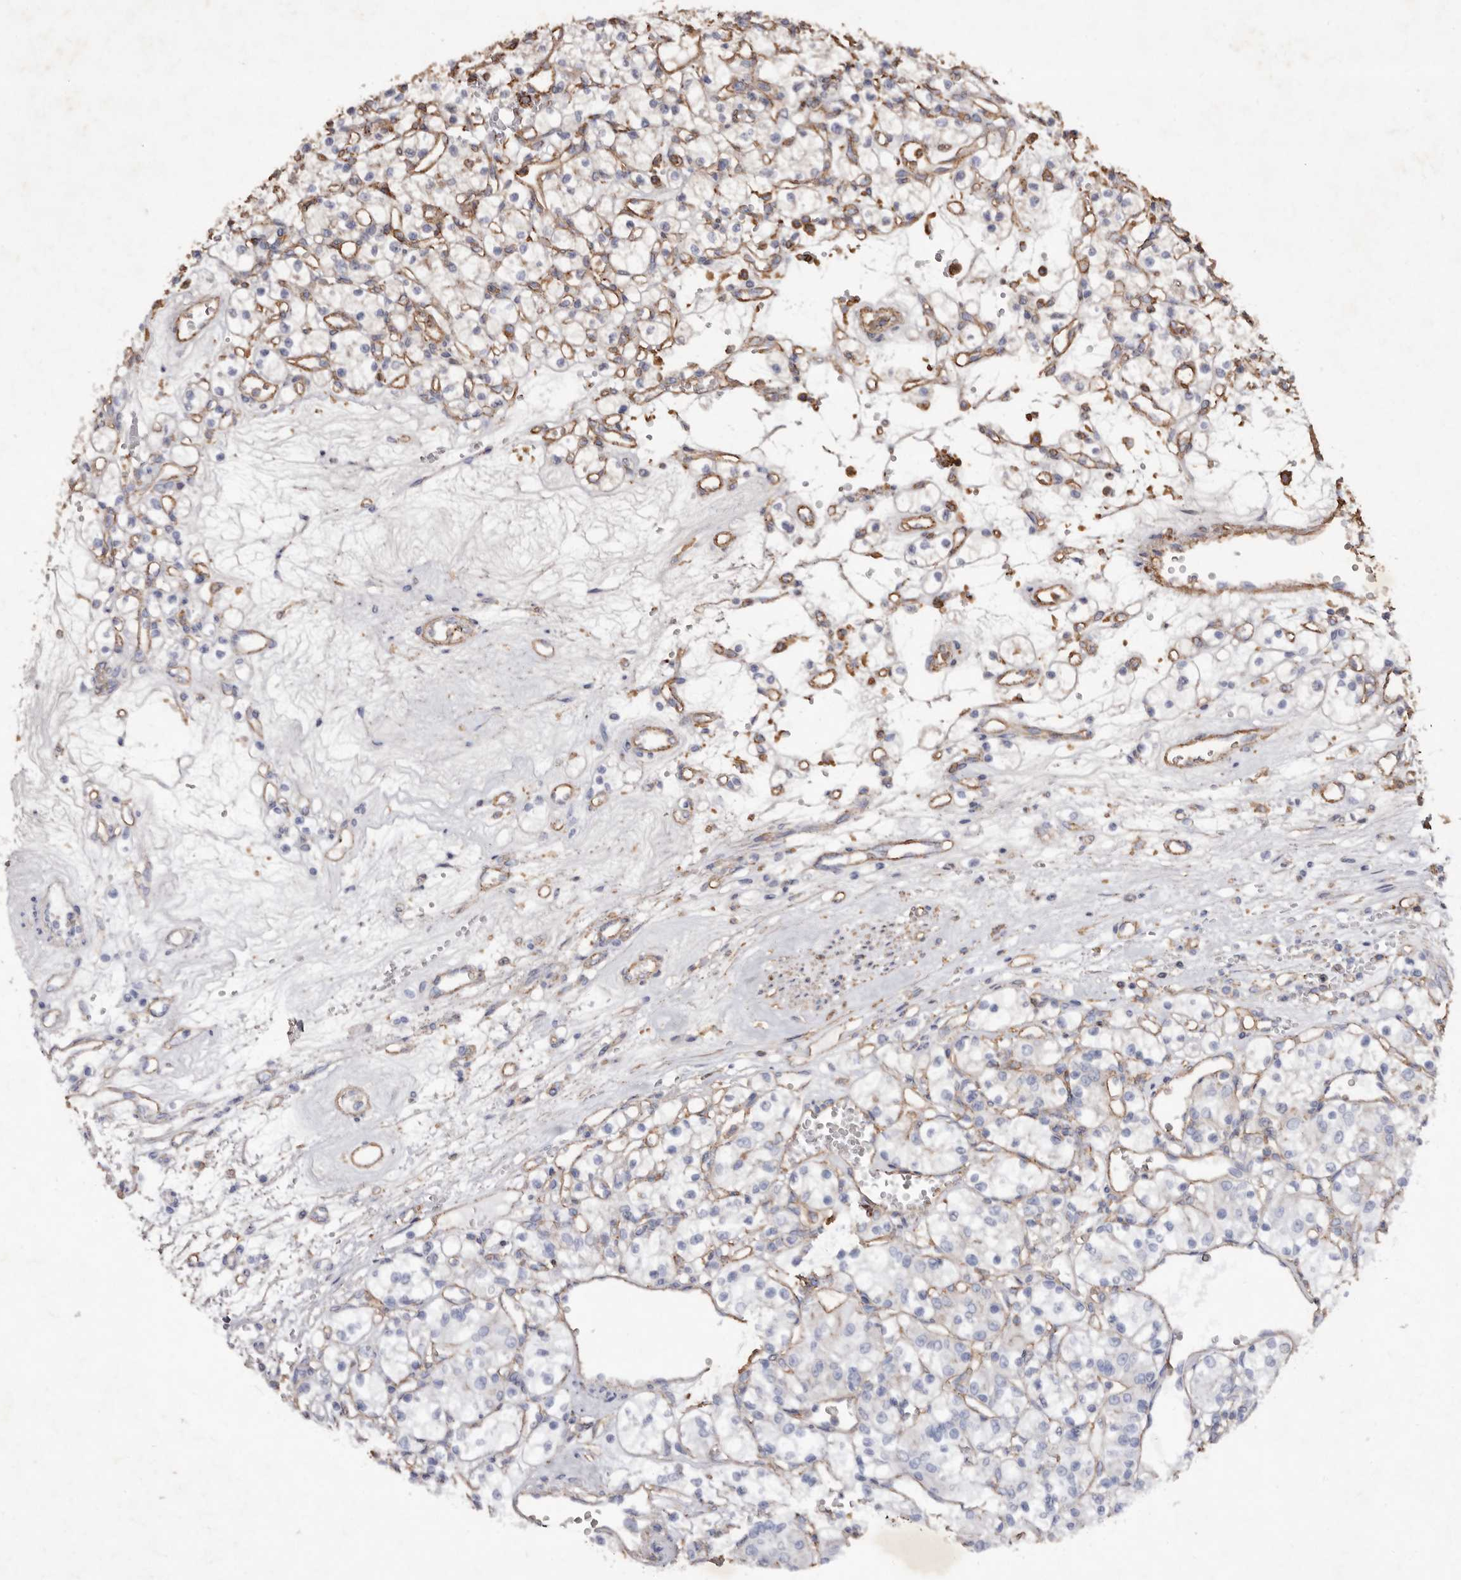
{"staining": {"intensity": "moderate", "quantity": "25%-75%", "location": "cytoplasmic/membranous"}, "tissue": "renal cancer", "cell_type": "Tumor cells", "image_type": "cancer", "snomed": [{"axis": "morphology", "description": "Adenocarcinoma, NOS"}, {"axis": "topography", "description": "Kidney"}], "caption": "High-magnification brightfield microscopy of renal cancer (adenocarcinoma) stained with DAB (3,3'-diaminobenzidine) (brown) and counterstained with hematoxylin (blue). tumor cells exhibit moderate cytoplasmic/membranous expression is present in about25%-75% of cells.", "gene": "COQ8B", "patient": {"sex": "female", "age": 59}}